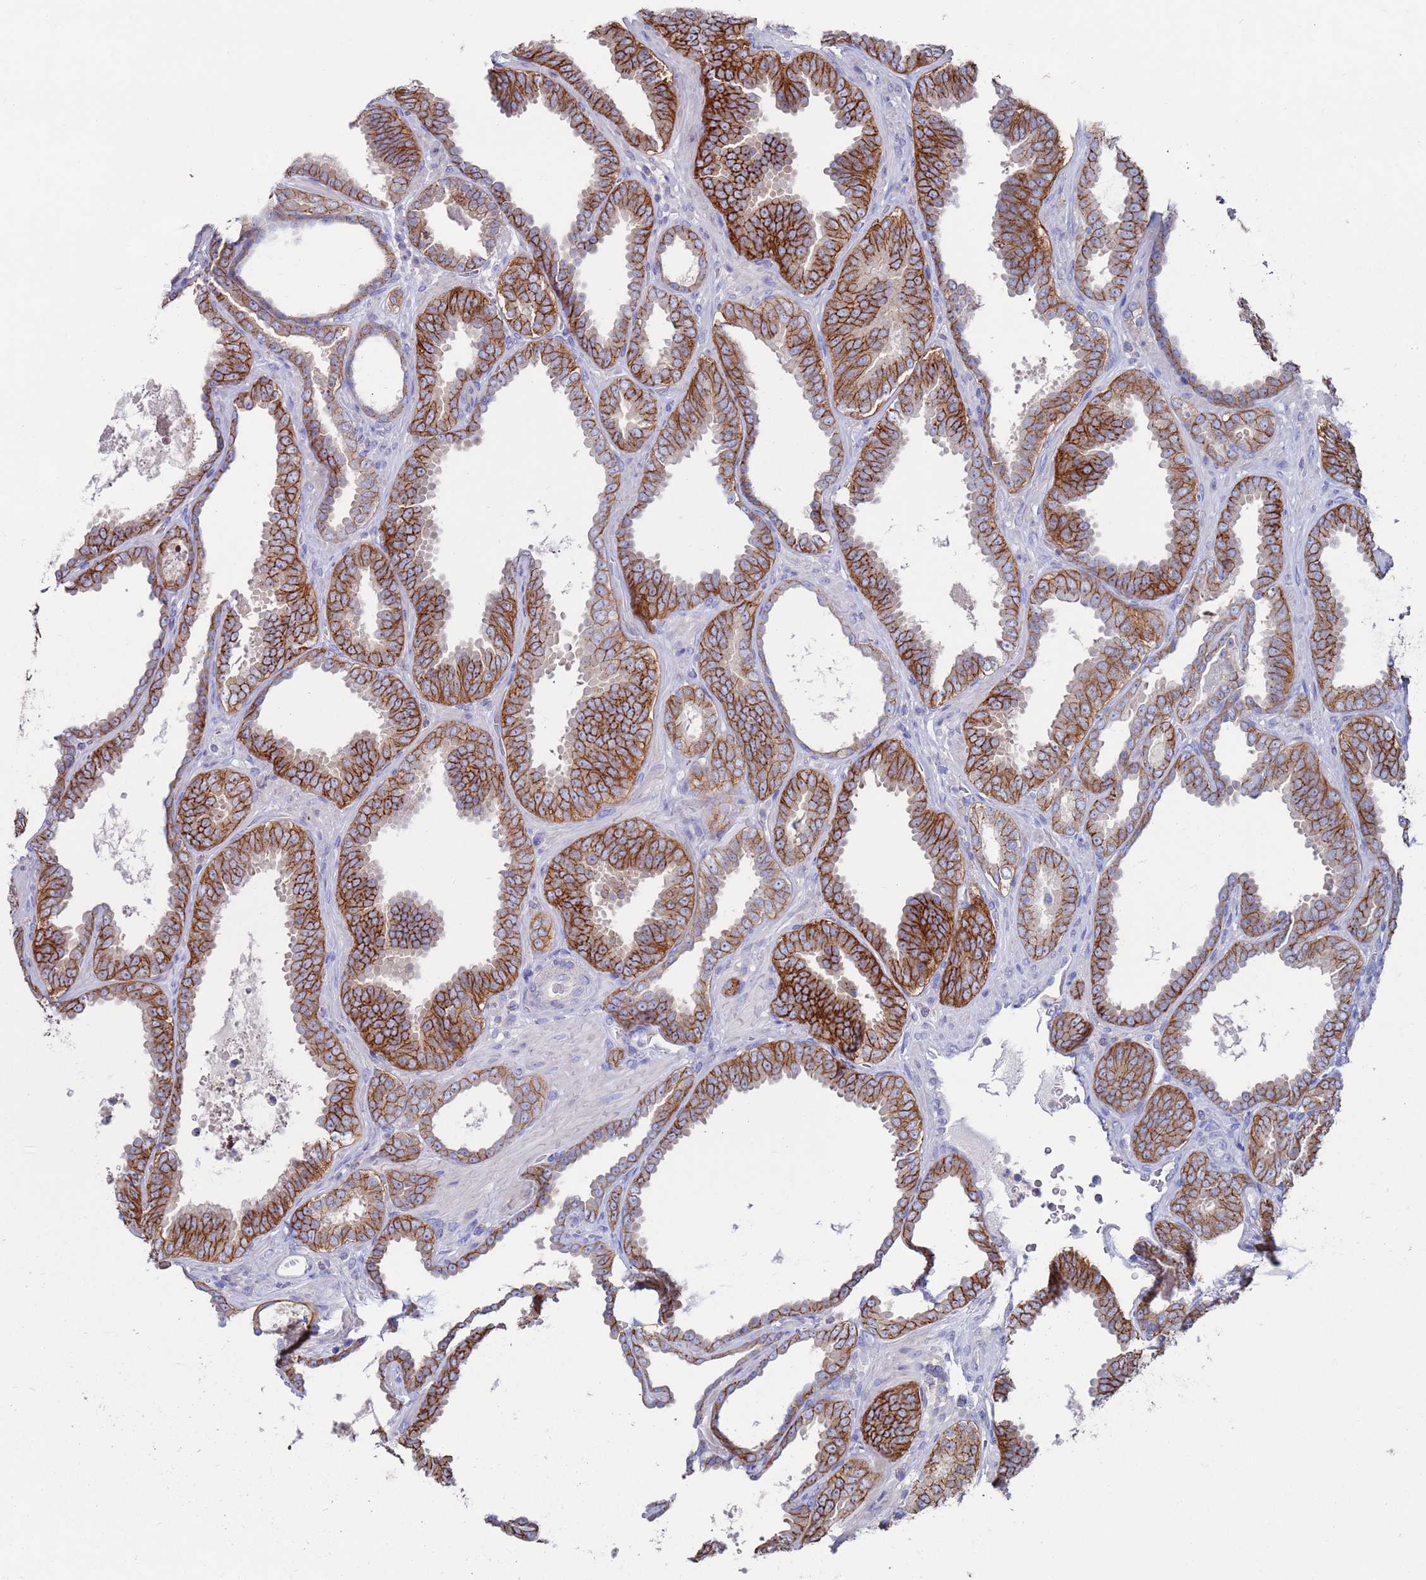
{"staining": {"intensity": "strong", "quantity": ">75%", "location": "cytoplasmic/membranous"}, "tissue": "prostate cancer", "cell_type": "Tumor cells", "image_type": "cancer", "snomed": [{"axis": "morphology", "description": "Adenocarcinoma, High grade"}, {"axis": "topography", "description": "Prostate"}], "caption": "The immunohistochemical stain labels strong cytoplasmic/membranous expression in tumor cells of high-grade adenocarcinoma (prostate) tissue.", "gene": "KRTCAP3", "patient": {"sex": "male", "age": 72}}